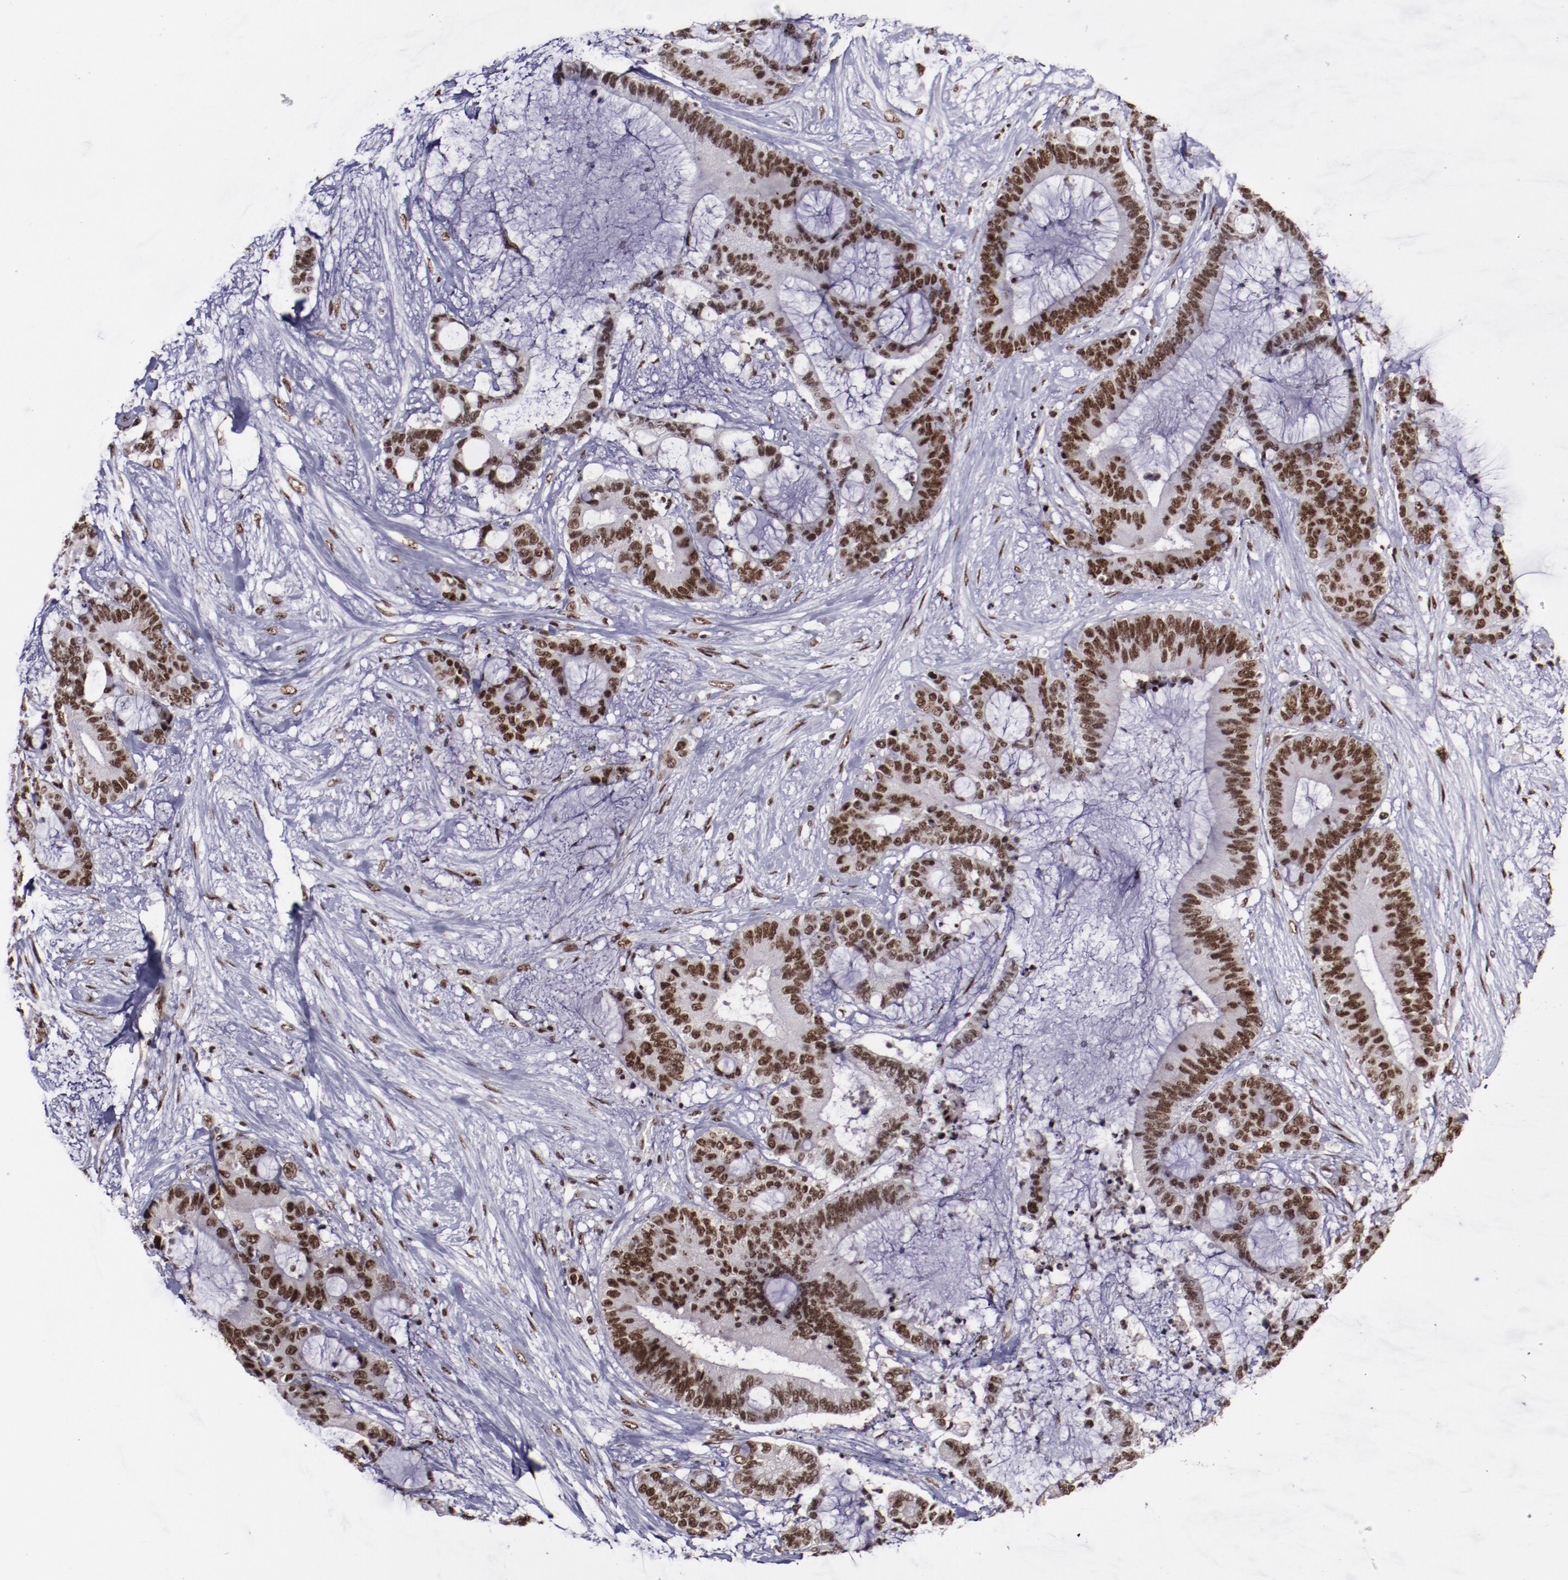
{"staining": {"intensity": "strong", "quantity": ">75%", "location": "nuclear"}, "tissue": "liver cancer", "cell_type": "Tumor cells", "image_type": "cancer", "snomed": [{"axis": "morphology", "description": "Cholangiocarcinoma"}, {"axis": "topography", "description": "Liver"}], "caption": "Cholangiocarcinoma (liver) was stained to show a protein in brown. There is high levels of strong nuclear positivity in about >75% of tumor cells. (DAB (3,3'-diaminobenzidine) IHC, brown staining for protein, blue staining for nuclei).", "gene": "ERH", "patient": {"sex": "female", "age": 73}}